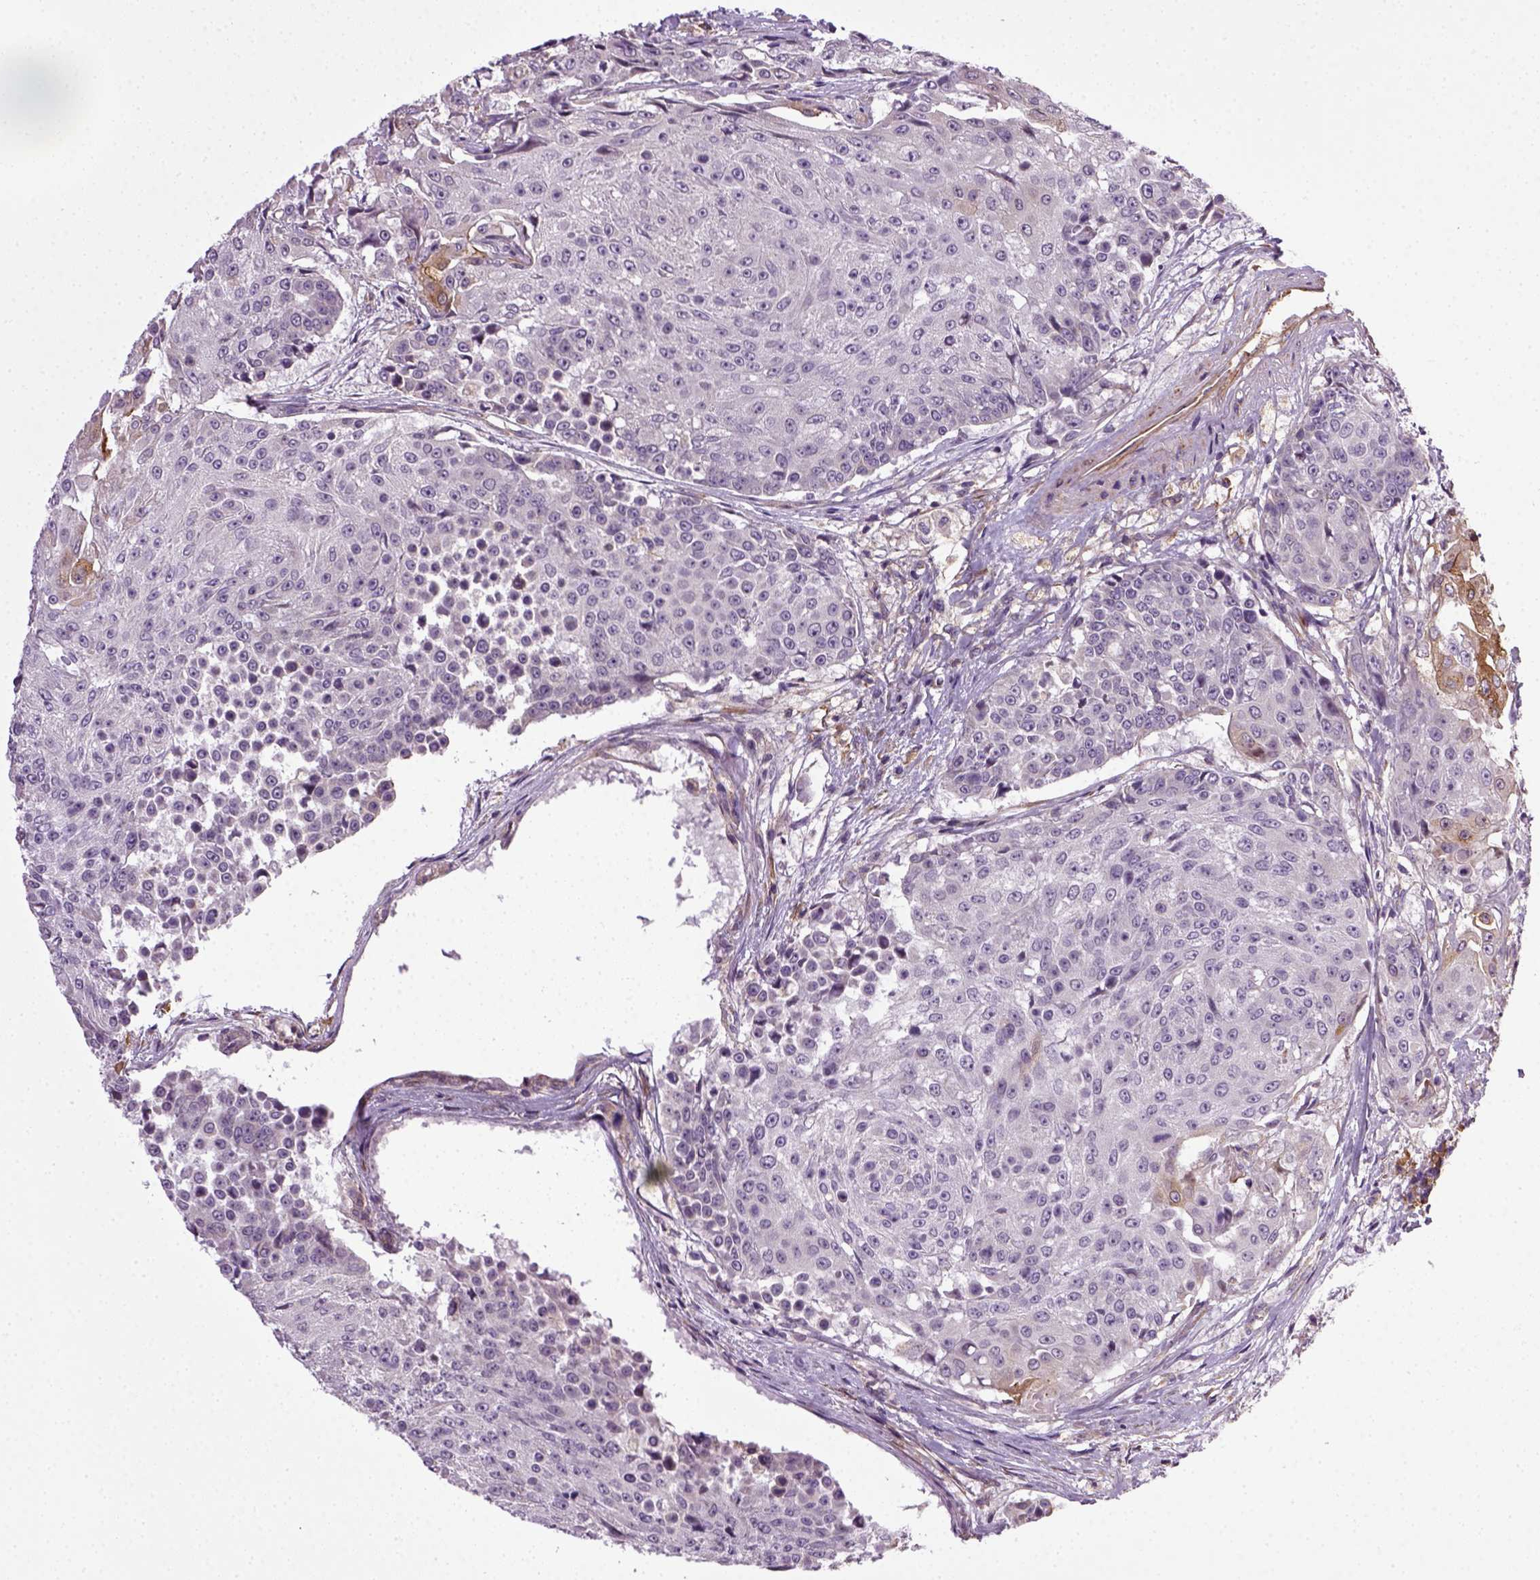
{"staining": {"intensity": "negative", "quantity": "none", "location": "none"}, "tissue": "urothelial cancer", "cell_type": "Tumor cells", "image_type": "cancer", "snomed": [{"axis": "morphology", "description": "Urothelial carcinoma, High grade"}, {"axis": "topography", "description": "Urinary bladder"}], "caption": "Immunohistochemistry (IHC) of human urothelial cancer exhibits no staining in tumor cells.", "gene": "TPRG1", "patient": {"sex": "female", "age": 63}}